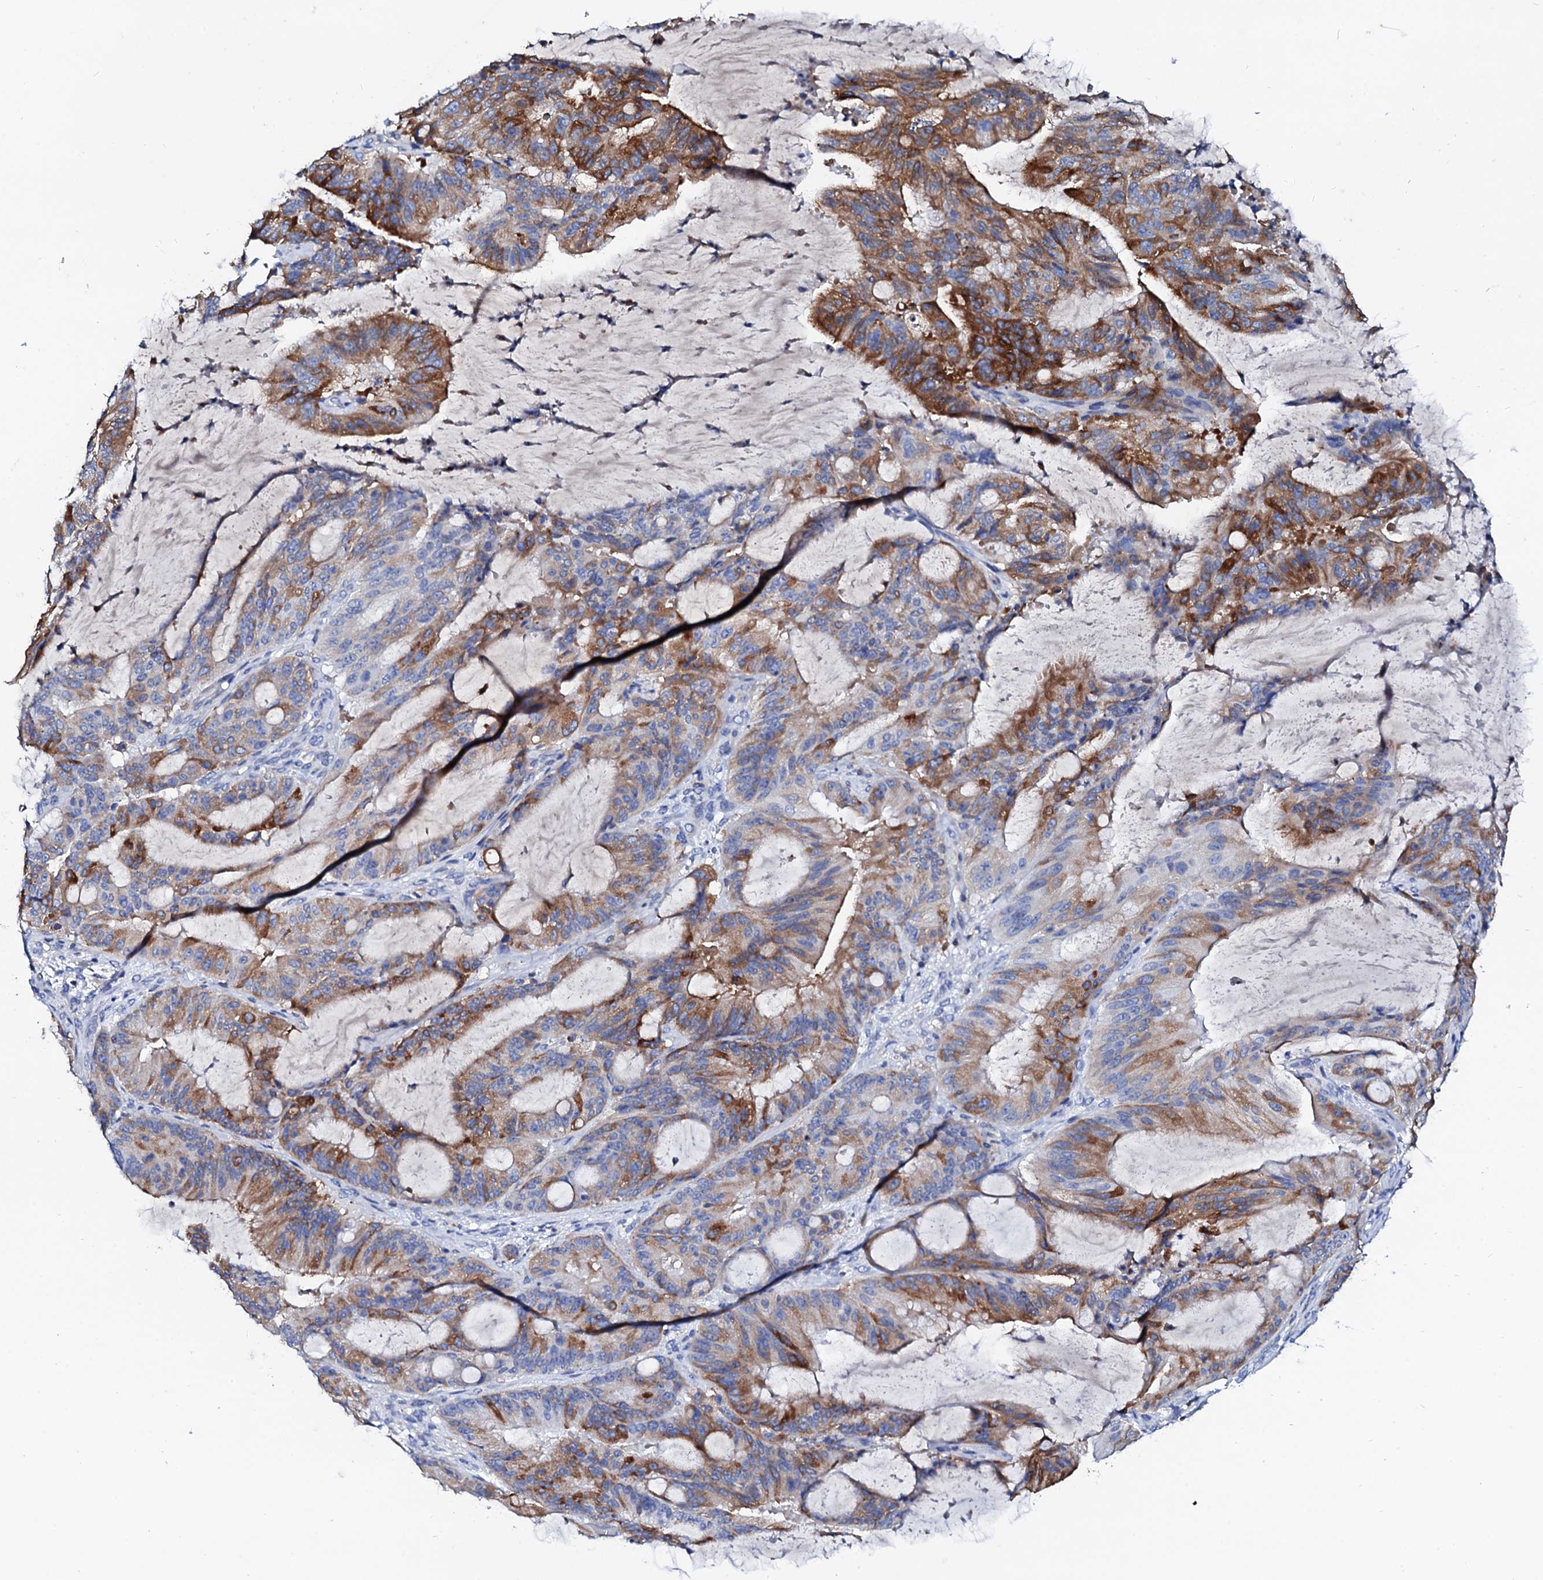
{"staining": {"intensity": "moderate", "quantity": "25%-75%", "location": "cytoplasmic/membranous"}, "tissue": "liver cancer", "cell_type": "Tumor cells", "image_type": "cancer", "snomed": [{"axis": "morphology", "description": "Normal tissue, NOS"}, {"axis": "morphology", "description": "Cholangiocarcinoma"}, {"axis": "topography", "description": "Liver"}, {"axis": "topography", "description": "Peripheral nerve tissue"}], "caption": "Protein expression by IHC shows moderate cytoplasmic/membranous staining in about 25%-75% of tumor cells in liver cholangiocarcinoma. Using DAB (brown) and hematoxylin (blue) stains, captured at high magnification using brightfield microscopy.", "gene": "GLB1L3", "patient": {"sex": "female", "age": 73}}